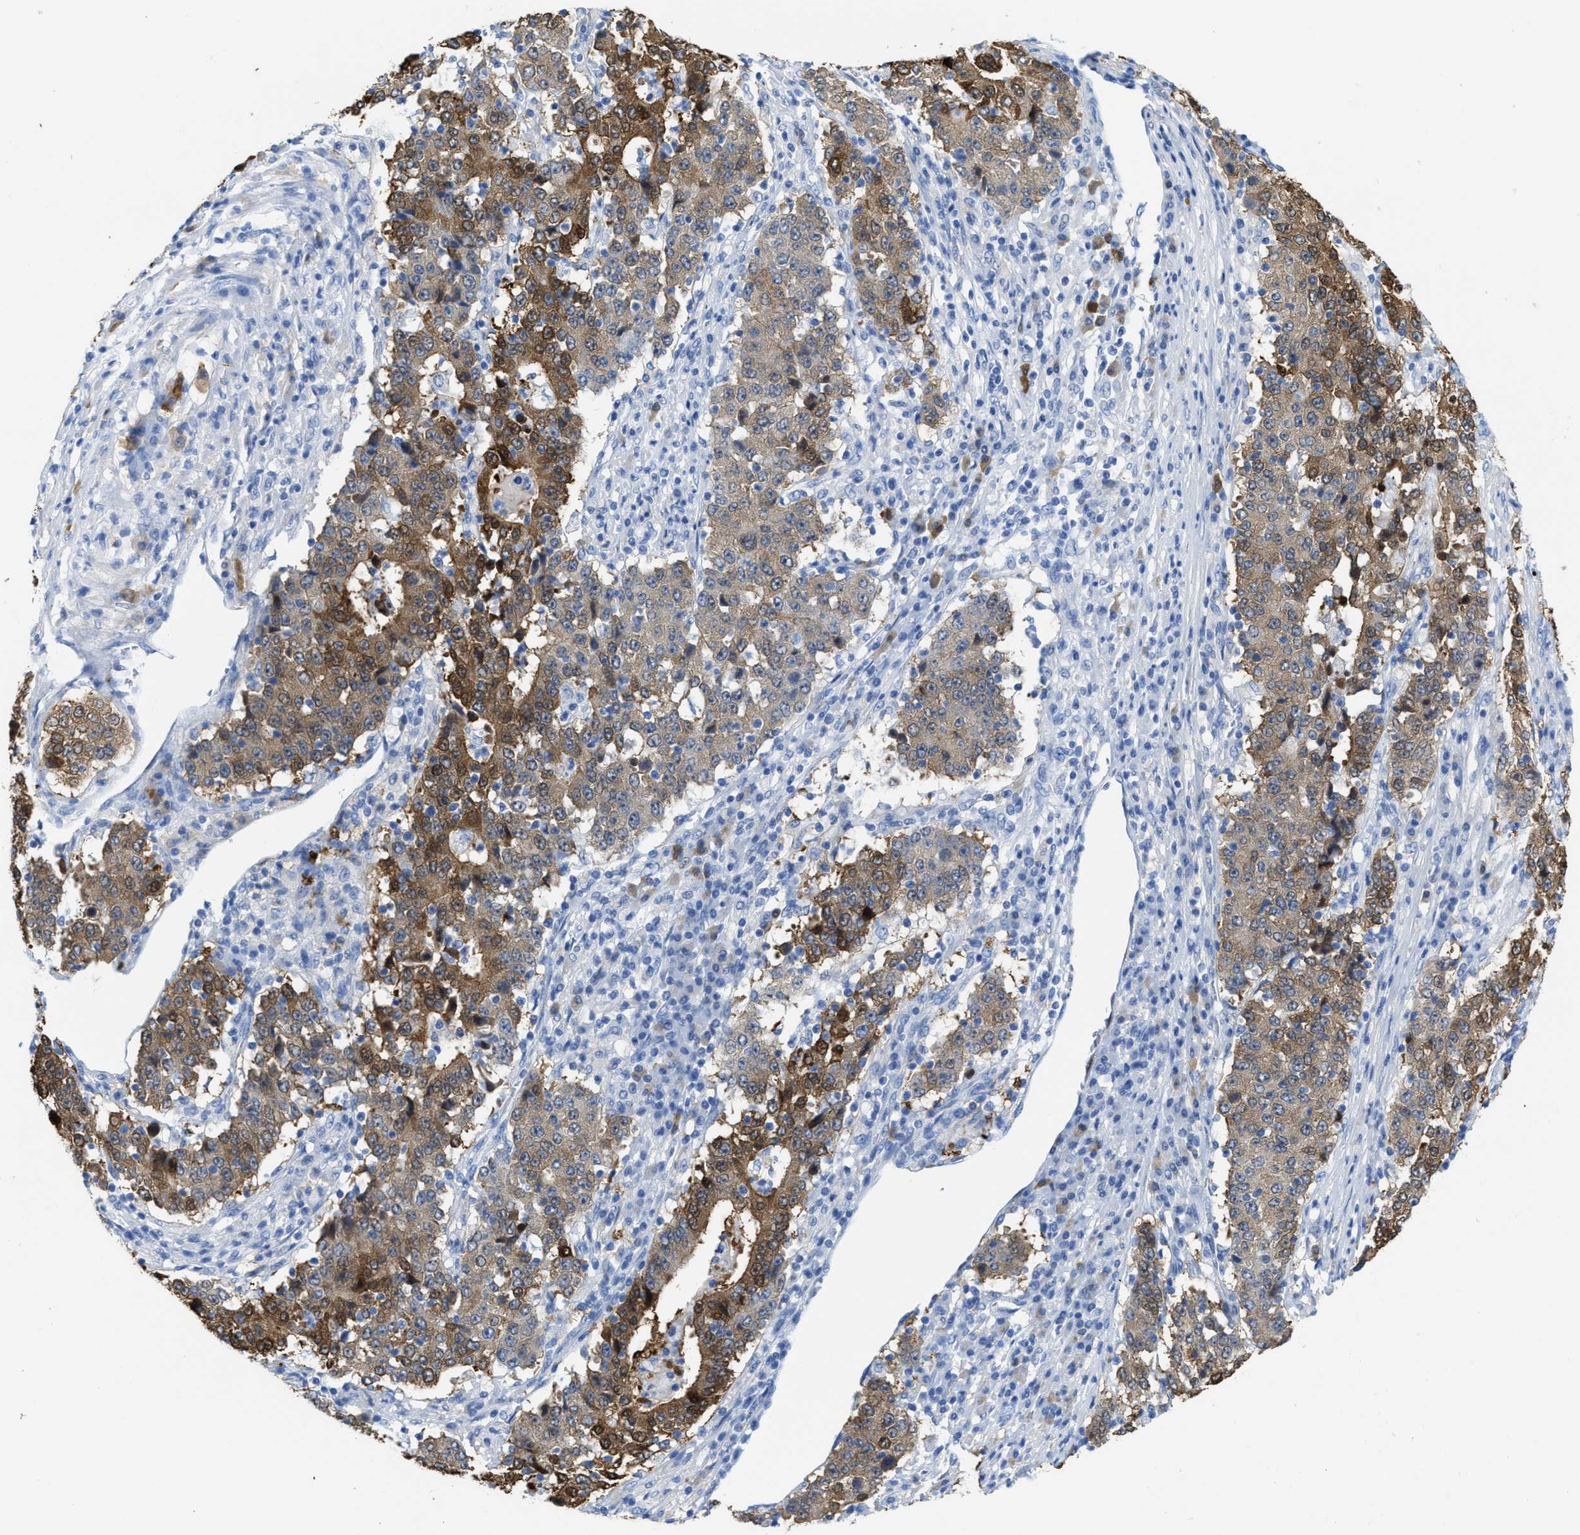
{"staining": {"intensity": "moderate", "quantity": ">75%", "location": "cytoplasmic/membranous,nuclear"}, "tissue": "stomach cancer", "cell_type": "Tumor cells", "image_type": "cancer", "snomed": [{"axis": "morphology", "description": "Adenocarcinoma, NOS"}, {"axis": "topography", "description": "Stomach"}], "caption": "Immunohistochemical staining of stomach cancer displays medium levels of moderate cytoplasmic/membranous and nuclear protein expression in about >75% of tumor cells.", "gene": "ASS1", "patient": {"sex": "male", "age": 59}}